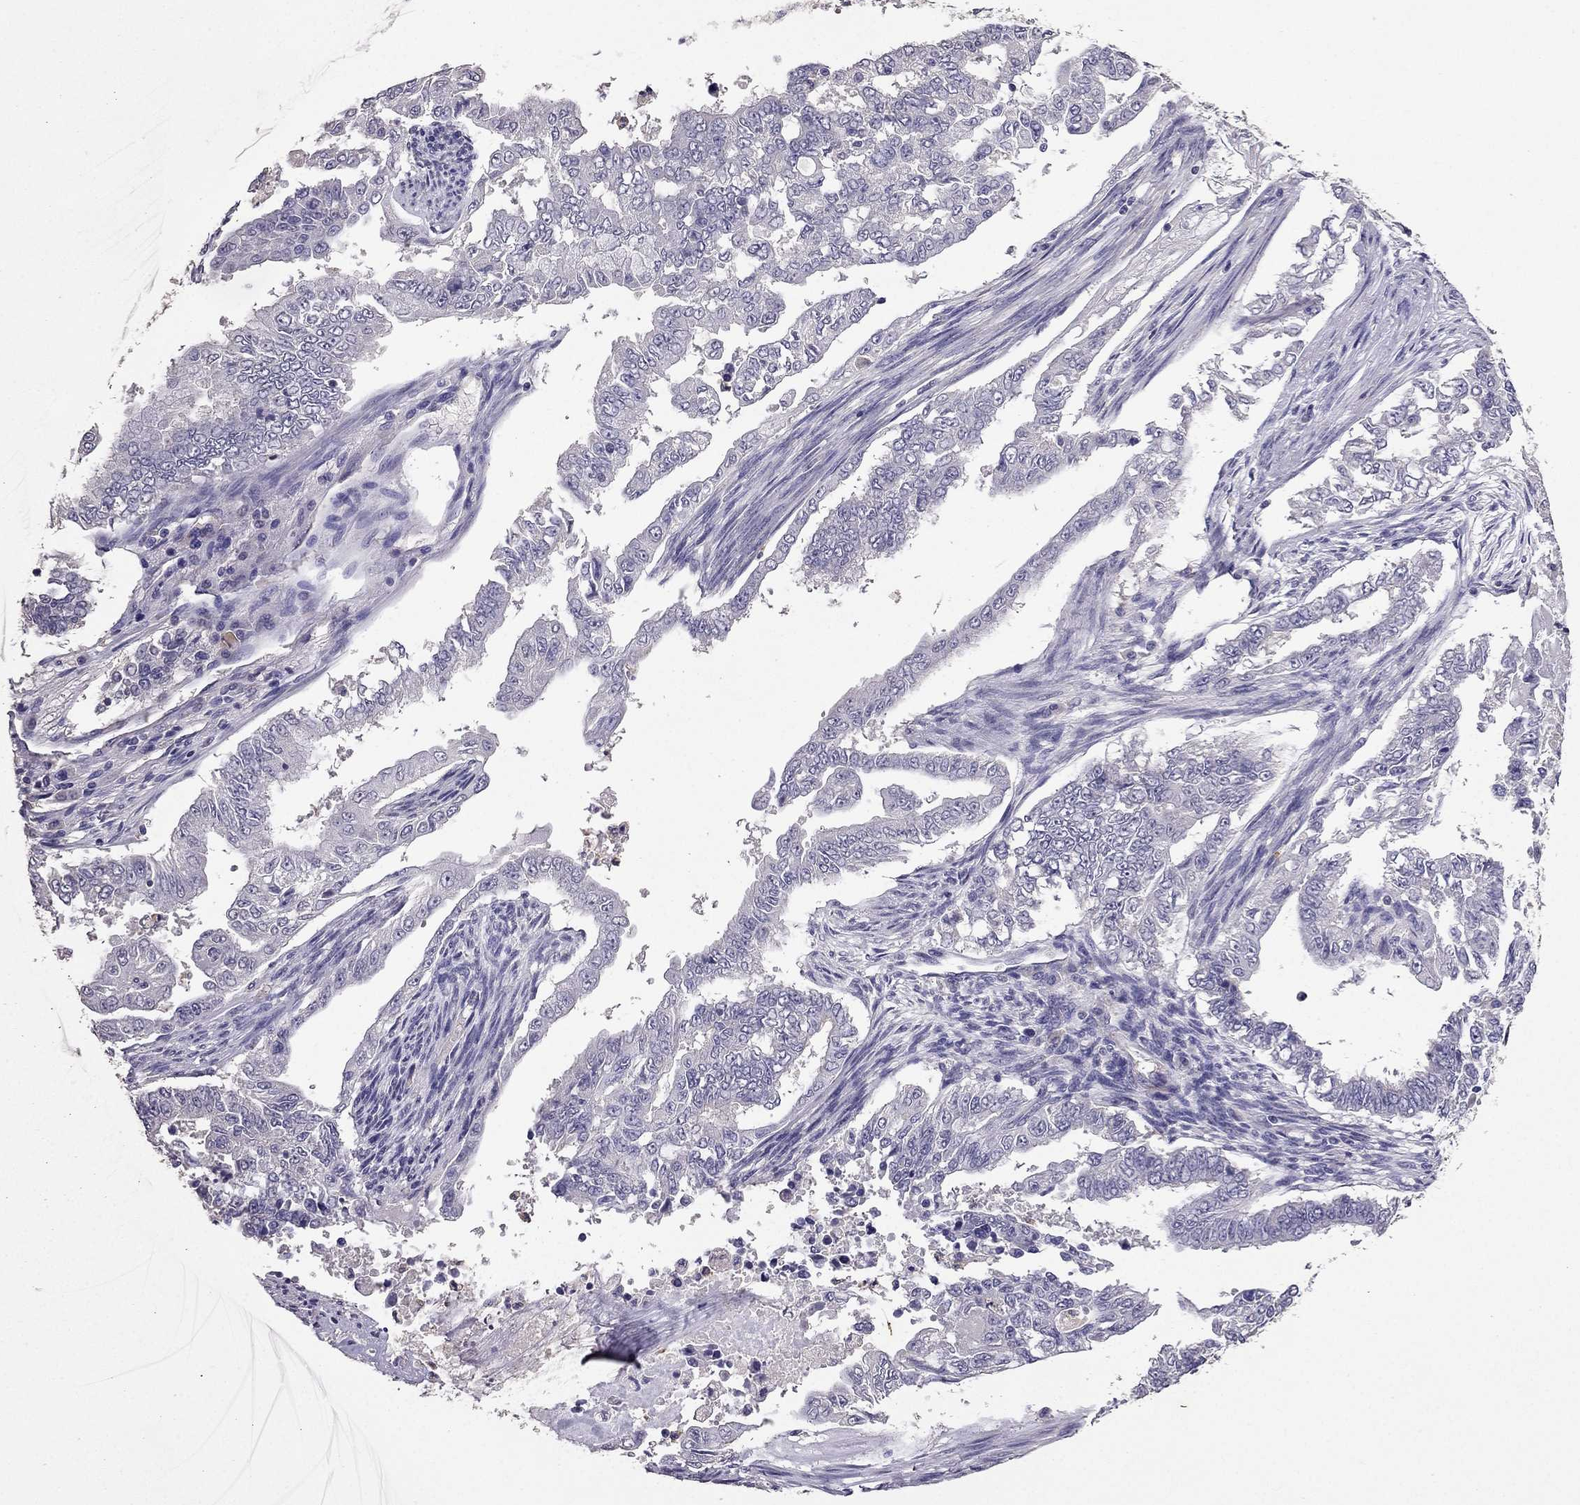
{"staining": {"intensity": "negative", "quantity": "none", "location": "none"}, "tissue": "endometrial cancer", "cell_type": "Tumor cells", "image_type": "cancer", "snomed": [{"axis": "morphology", "description": "Adenocarcinoma, NOS"}, {"axis": "topography", "description": "Uterus"}], "caption": "Tumor cells show no significant staining in adenocarcinoma (endometrial).", "gene": "RFLNB", "patient": {"sex": "female", "age": 59}}